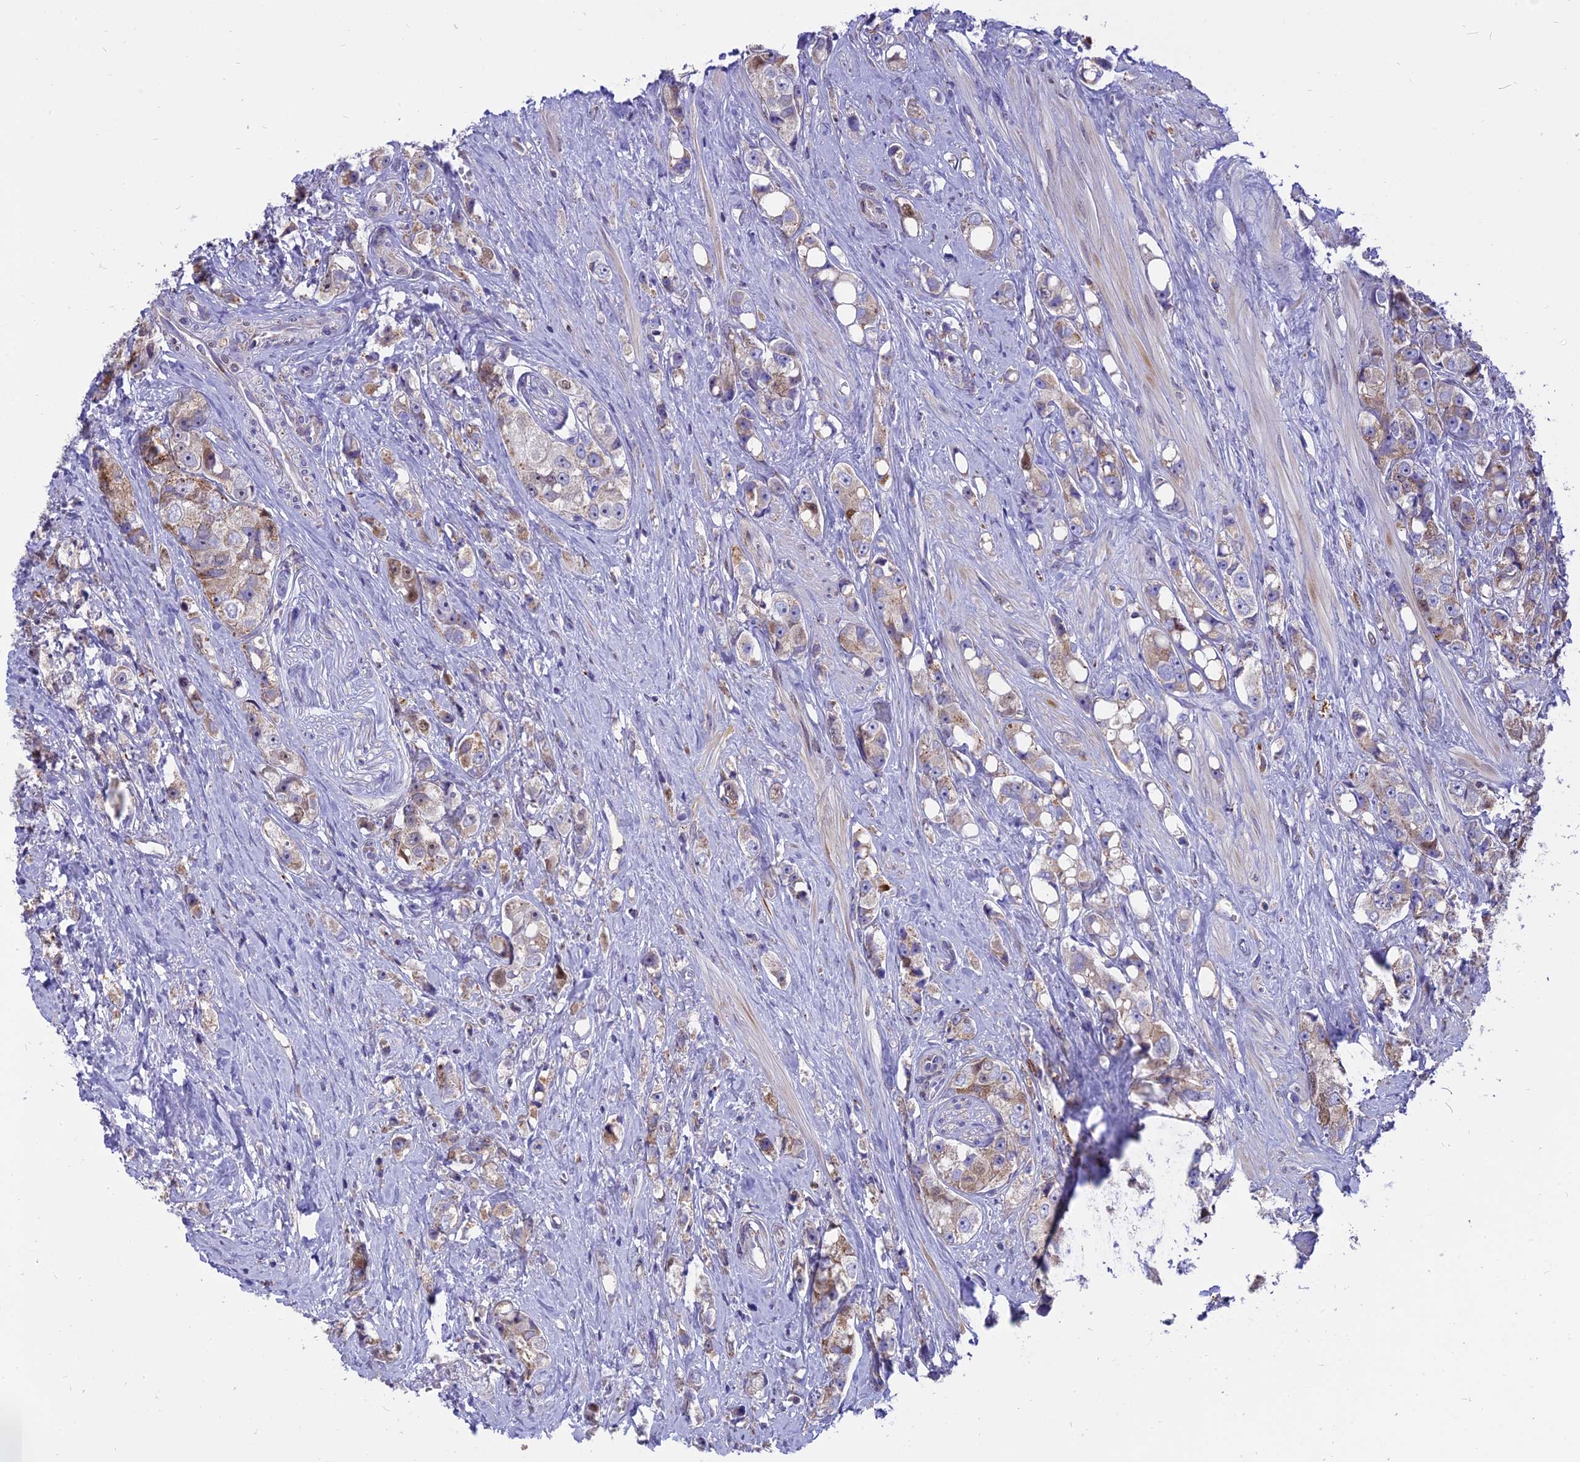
{"staining": {"intensity": "weak", "quantity": "25%-75%", "location": "cytoplasmic/membranous"}, "tissue": "prostate cancer", "cell_type": "Tumor cells", "image_type": "cancer", "snomed": [{"axis": "morphology", "description": "Adenocarcinoma, High grade"}, {"axis": "topography", "description": "Prostate"}], "caption": "This photomicrograph shows immunohistochemistry staining of human high-grade adenocarcinoma (prostate), with low weak cytoplasmic/membranous staining in about 25%-75% of tumor cells.", "gene": "CENPV", "patient": {"sex": "male", "age": 74}}